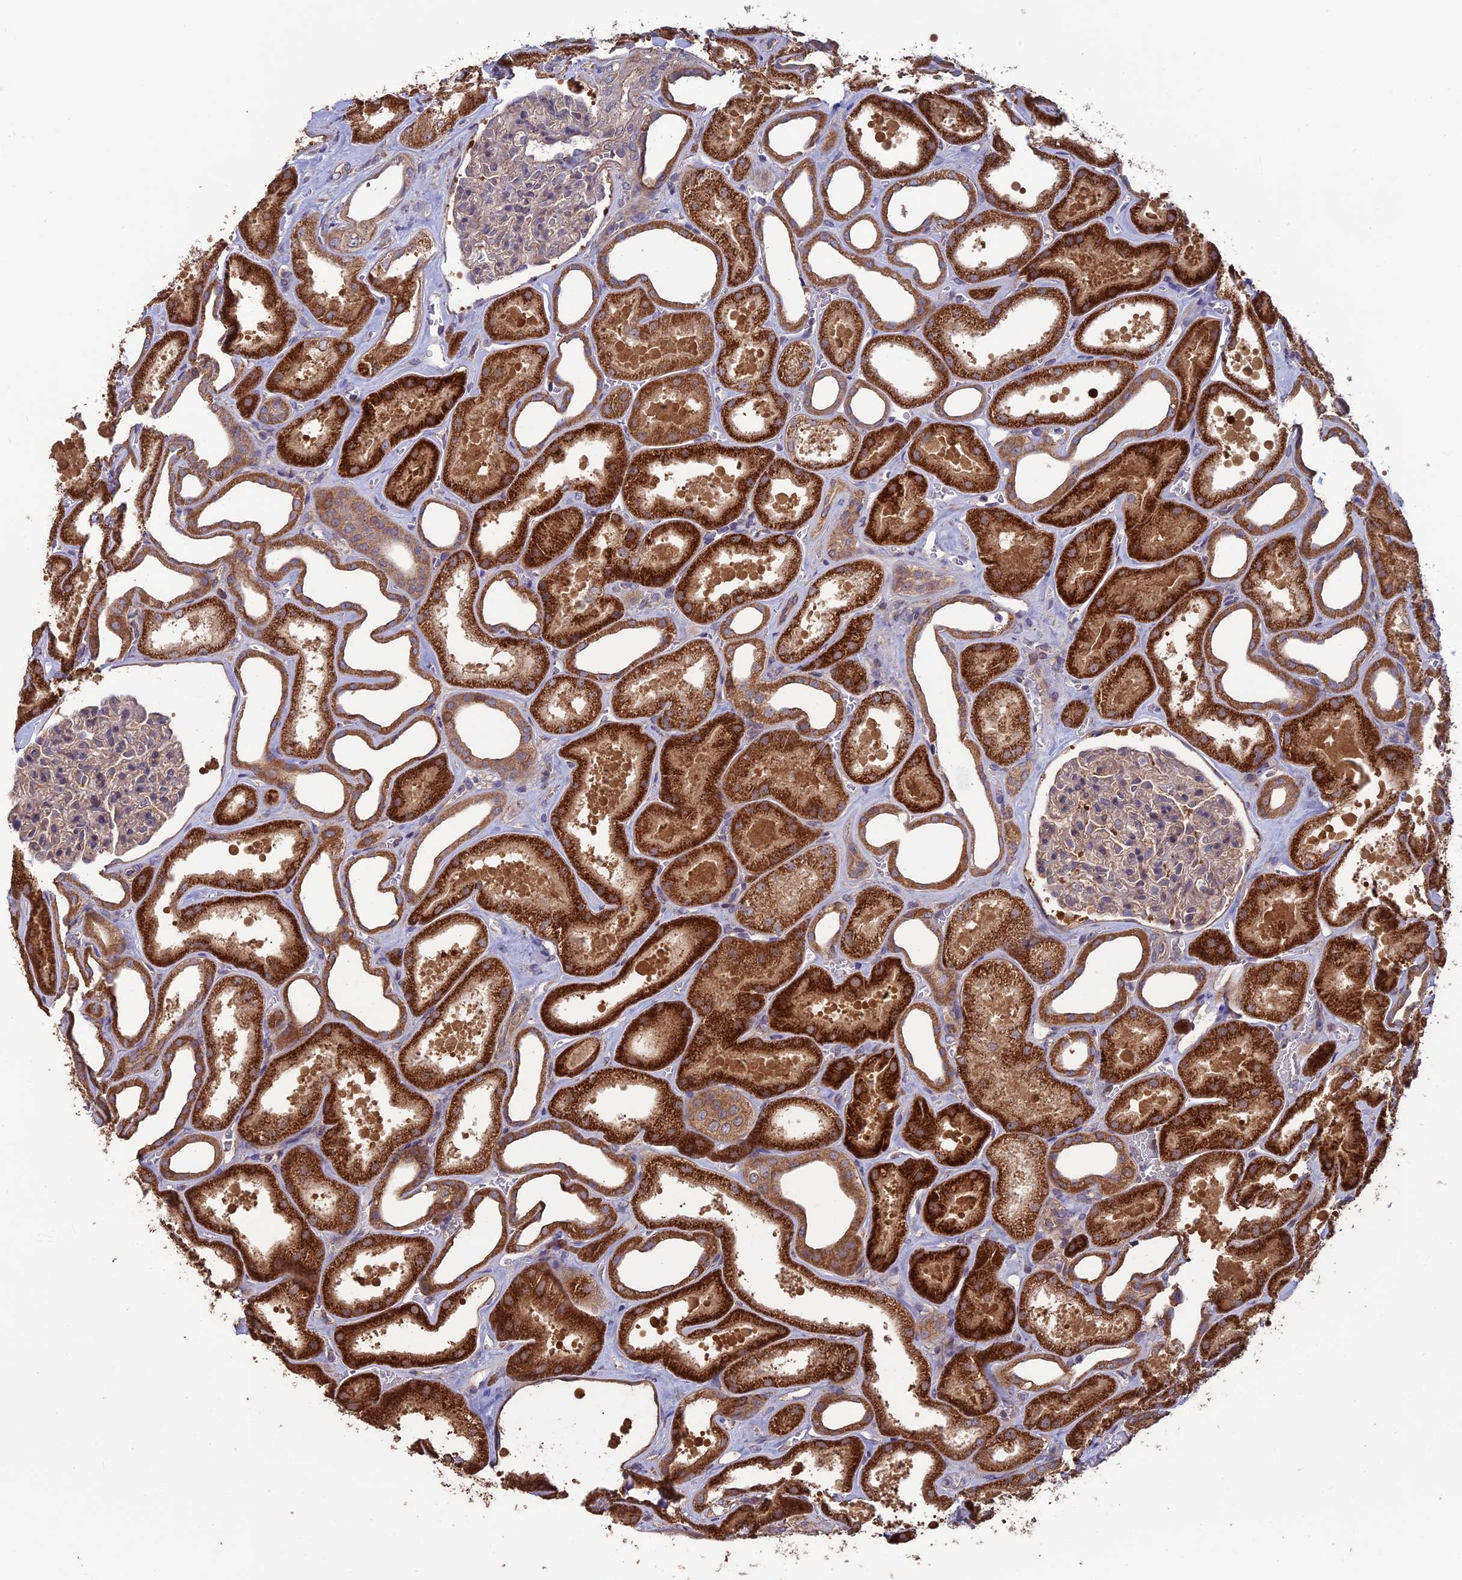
{"staining": {"intensity": "weak", "quantity": "<25%", "location": "cytoplasmic/membranous"}, "tissue": "kidney", "cell_type": "Cells in glomeruli", "image_type": "normal", "snomed": [{"axis": "morphology", "description": "Normal tissue, NOS"}, {"axis": "morphology", "description": "Adenocarcinoma, NOS"}, {"axis": "topography", "description": "Kidney"}], "caption": "An immunohistochemistry micrograph of normal kidney is shown. There is no staining in cells in glomeruli of kidney.", "gene": "SHISA5", "patient": {"sex": "female", "age": 68}}